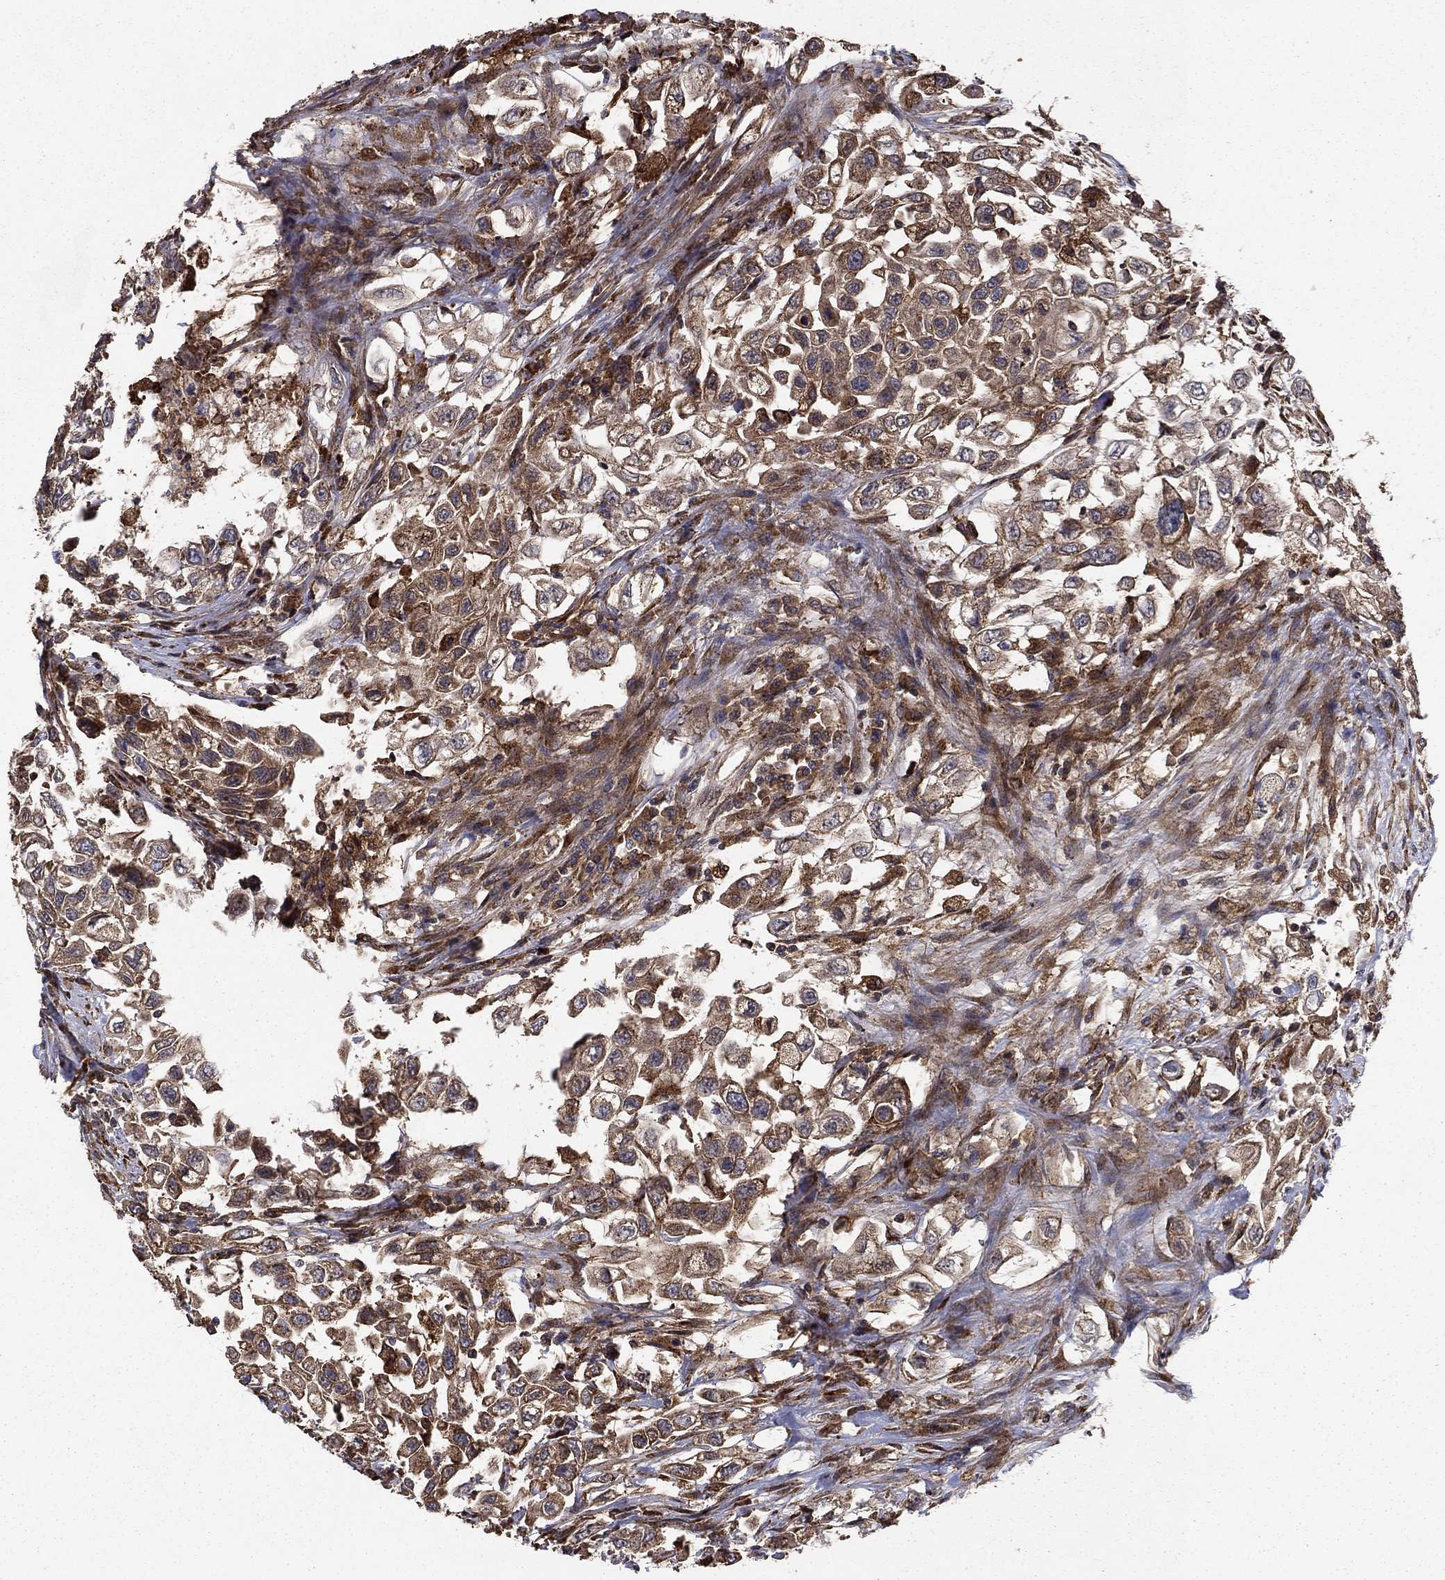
{"staining": {"intensity": "moderate", "quantity": ">75%", "location": "cytoplasmic/membranous"}, "tissue": "urothelial cancer", "cell_type": "Tumor cells", "image_type": "cancer", "snomed": [{"axis": "morphology", "description": "Urothelial carcinoma, High grade"}, {"axis": "topography", "description": "Urinary bladder"}], "caption": "Urothelial cancer stained with a brown dye exhibits moderate cytoplasmic/membranous positive staining in about >75% of tumor cells.", "gene": "BABAM2", "patient": {"sex": "female", "age": 56}}